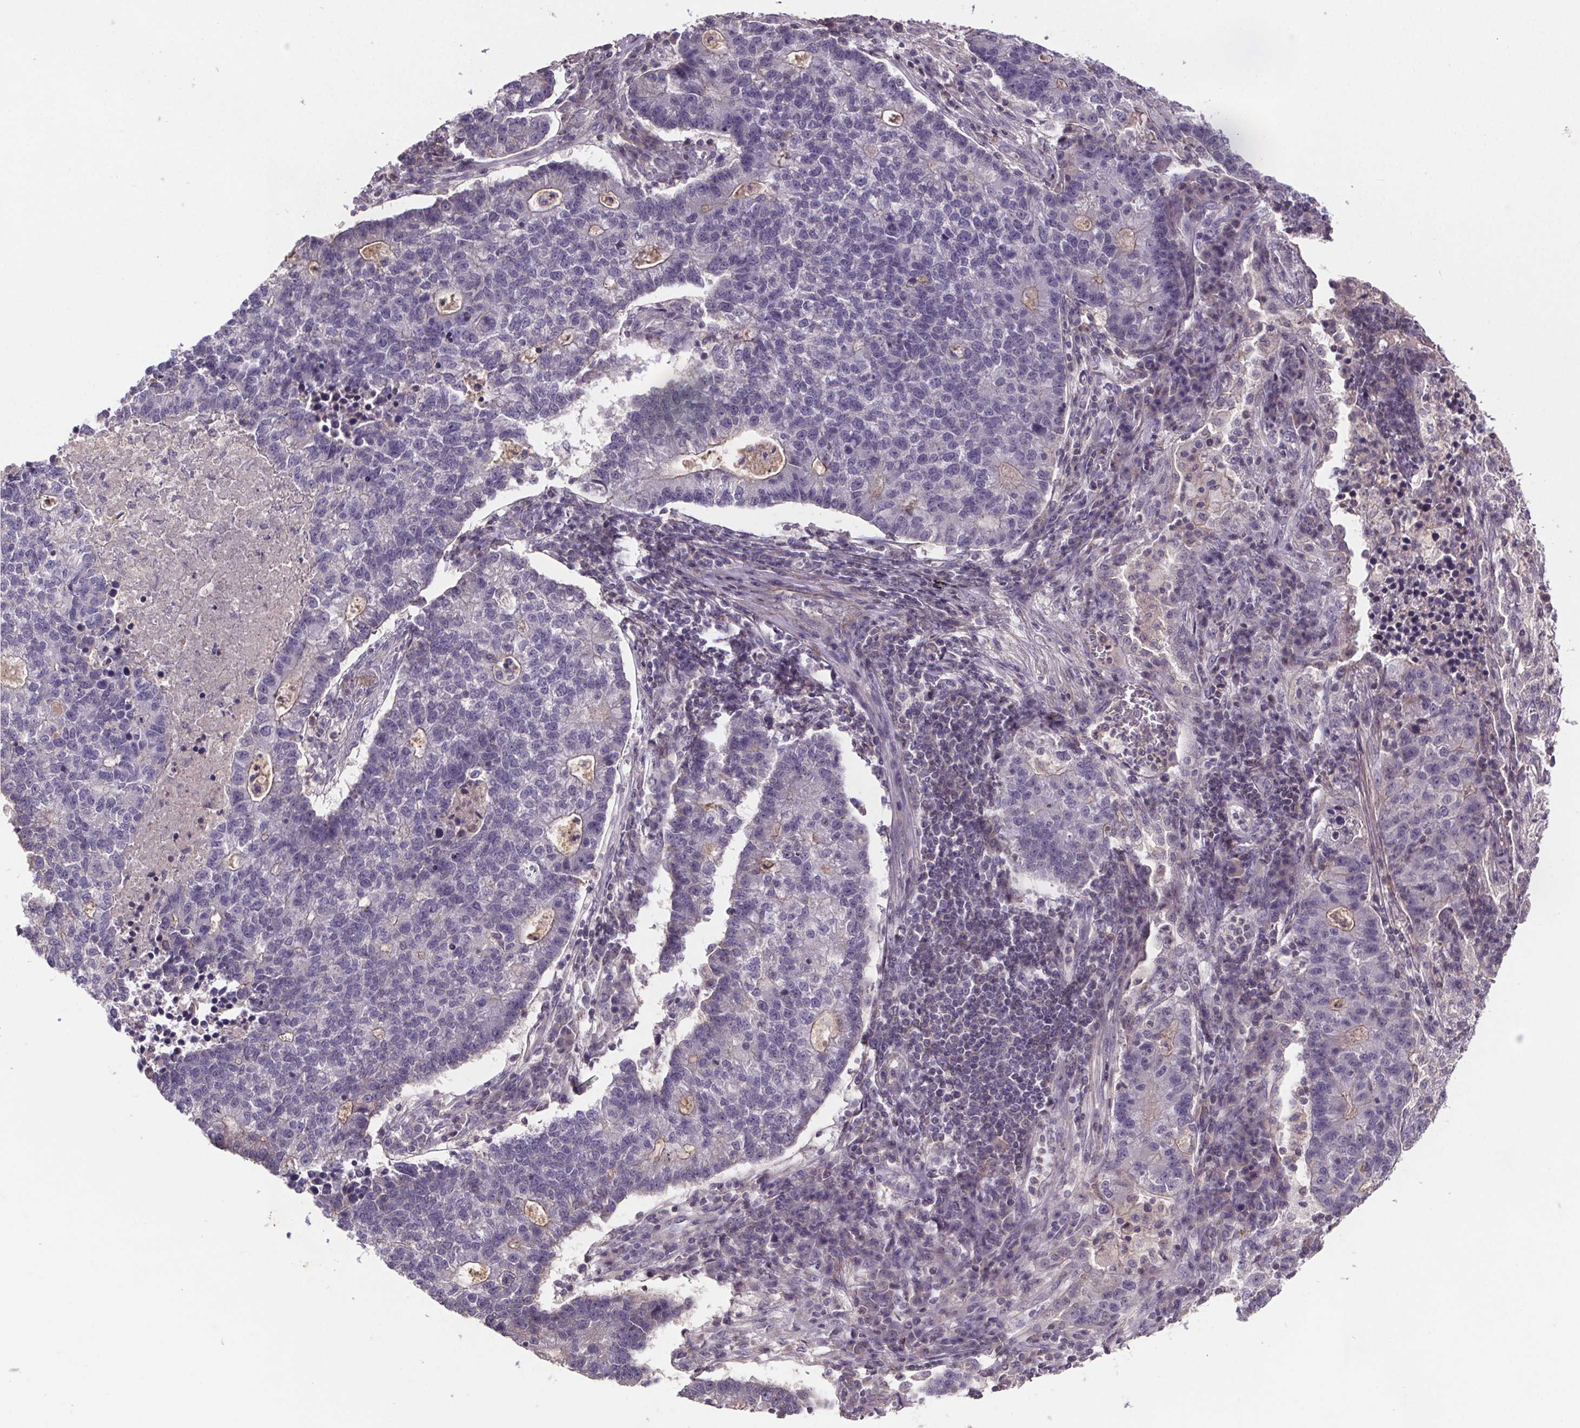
{"staining": {"intensity": "negative", "quantity": "none", "location": "none"}, "tissue": "lung cancer", "cell_type": "Tumor cells", "image_type": "cancer", "snomed": [{"axis": "morphology", "description": "Adenocarcinoma, NOS"}, {"axis": "topography", "description": "Lung"}], "caption": "Immunohistochemical staining of human lung cancer (adenocarcinoma) shows no significant positivity in tumor cells.", "gene": "CLN3", "patient": {"sex": "male", "age": 57}}